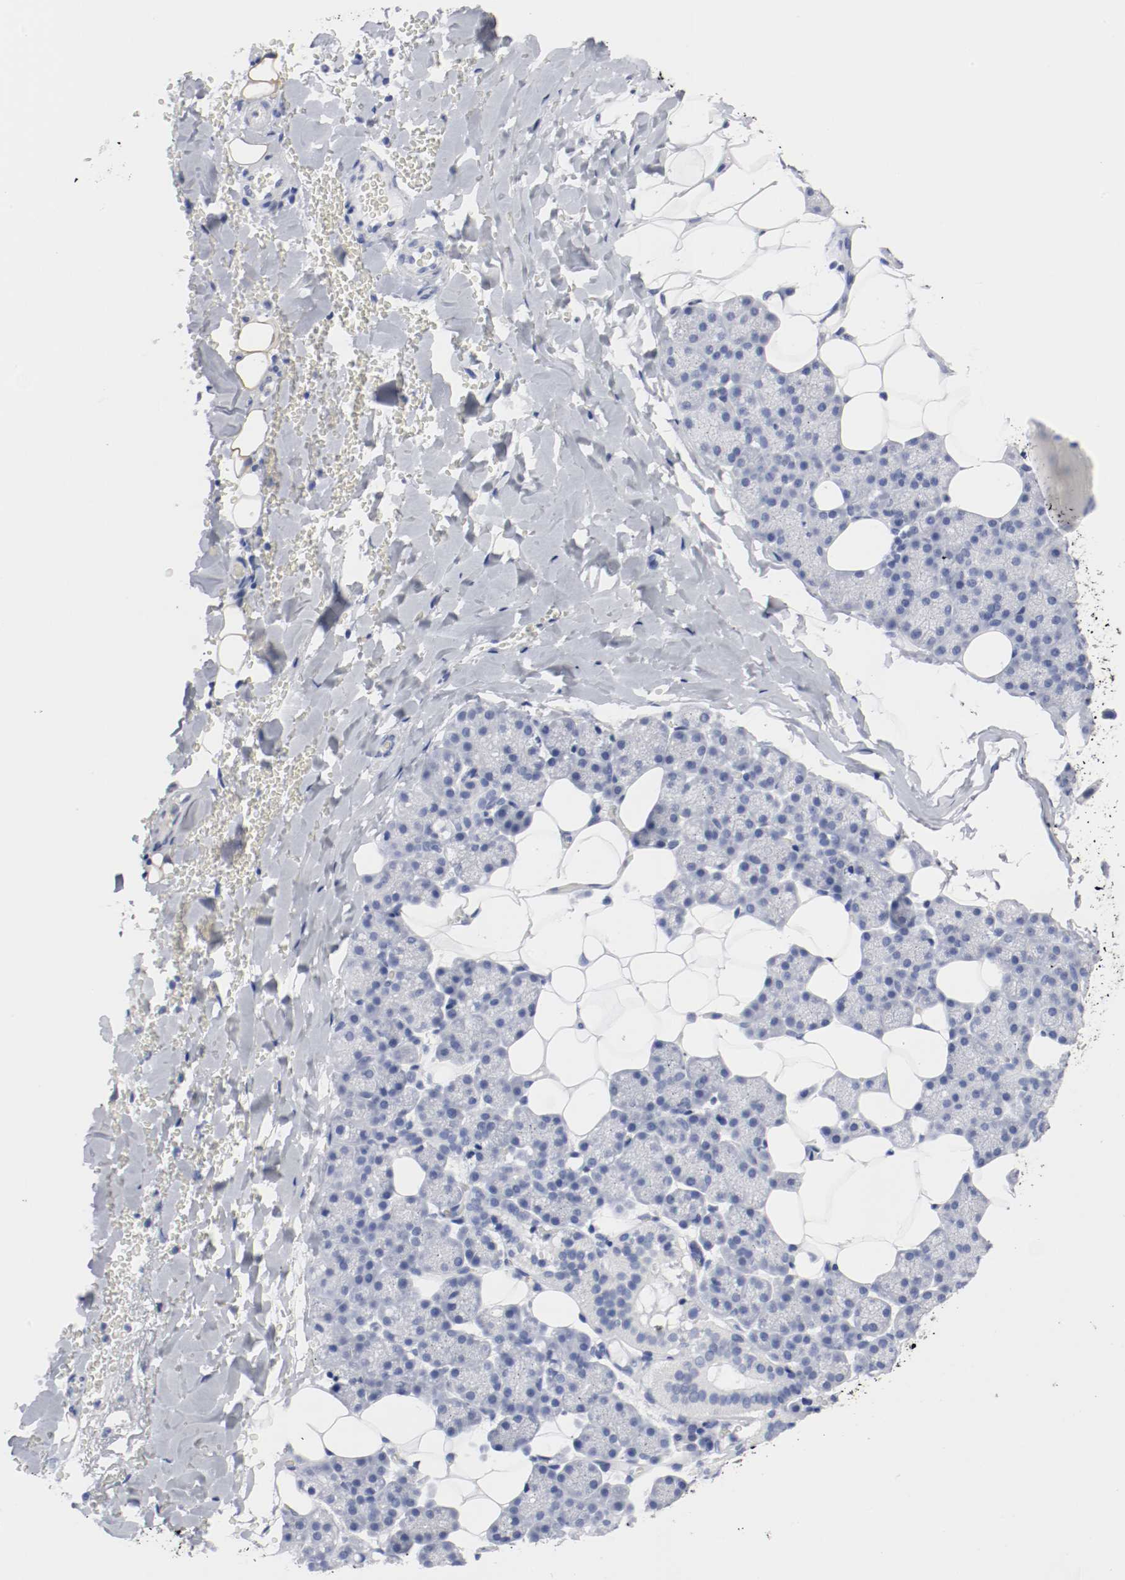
{"staining": {"intensity": "negative", "quantity": "none", "location": "none"}, "tissue": "salivary gland", "cell_type": "Glandular cells", "image_type": "normal", "snomed": [{"axis": "morphology", "description": "Normal tissue, NOS"}, {"axis": "topography", "description": "Lymph node"}, {"axis": "topography", "description": "Salivary gland"}], "caption": "This is a micrograph of immunohistochemistry (IHC) staining of normal salivary gland, which shows no positivity in glandular cells.", "gene": "GAD1", "patient": {"sex": "male", "age": 8}}